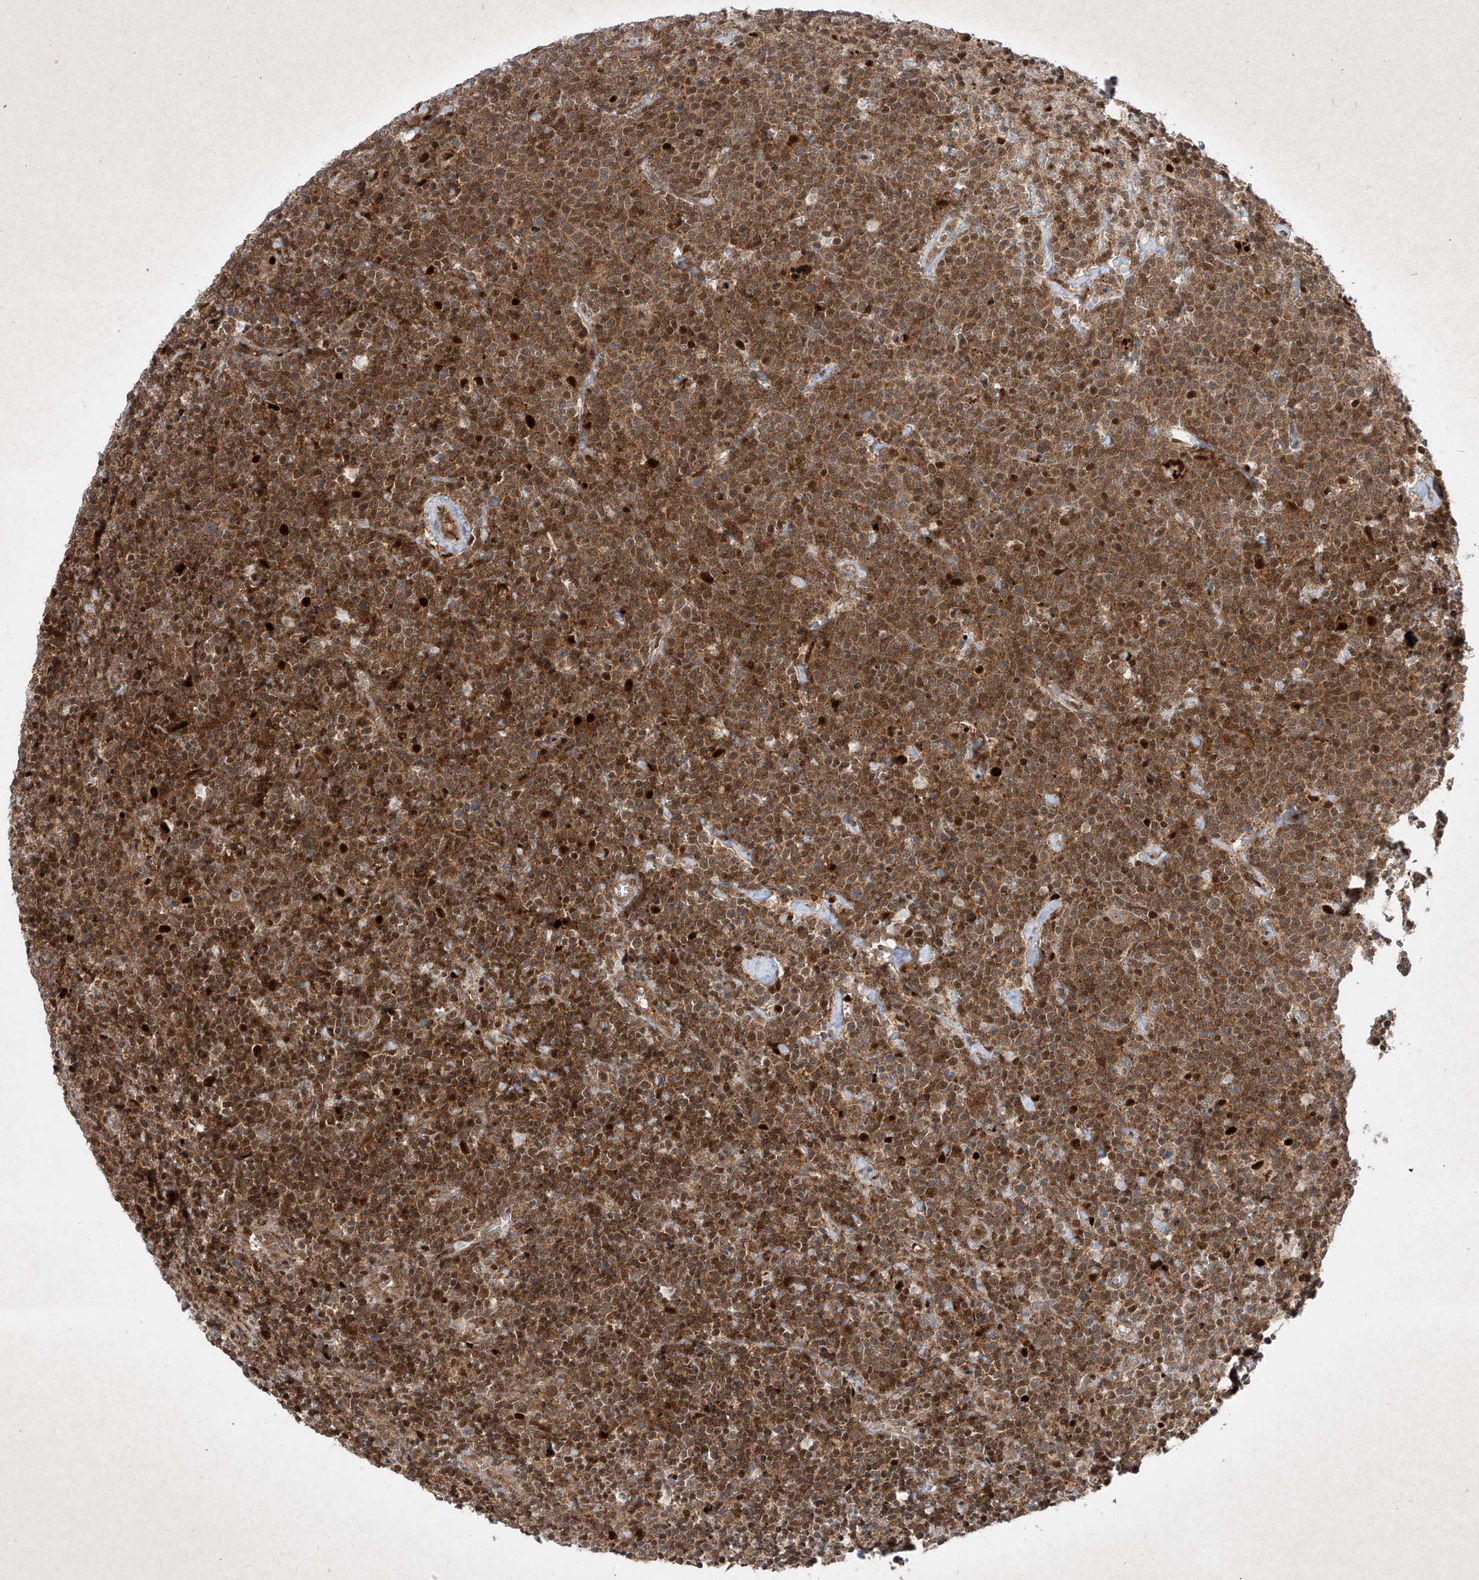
{"staining": {"intensity": "moderate", "quantity": ">75%", "location": "cytoplasmic/membranous,nuclear"}, "tissue": "lymphoma", "cell_type": "Tumor cells", "image_type": "cancer", "snomed": [{"axis": "morphology", "description": "Malignant lymphoma, non-Hodgkin's type, High grade"}, {"axis": "topography", "description": "Lymph node"}], "caption": "Protein expression analysis of high-grade malignant lymphoma, non-Hodgkin's type displays moderate cytoplasmic/membranous and nuclear expression in about >75% of tumor cells. Nuclei are stained in blue.", "gene": "PSMB10", "patient": {"sex": "male", "age": 61}}